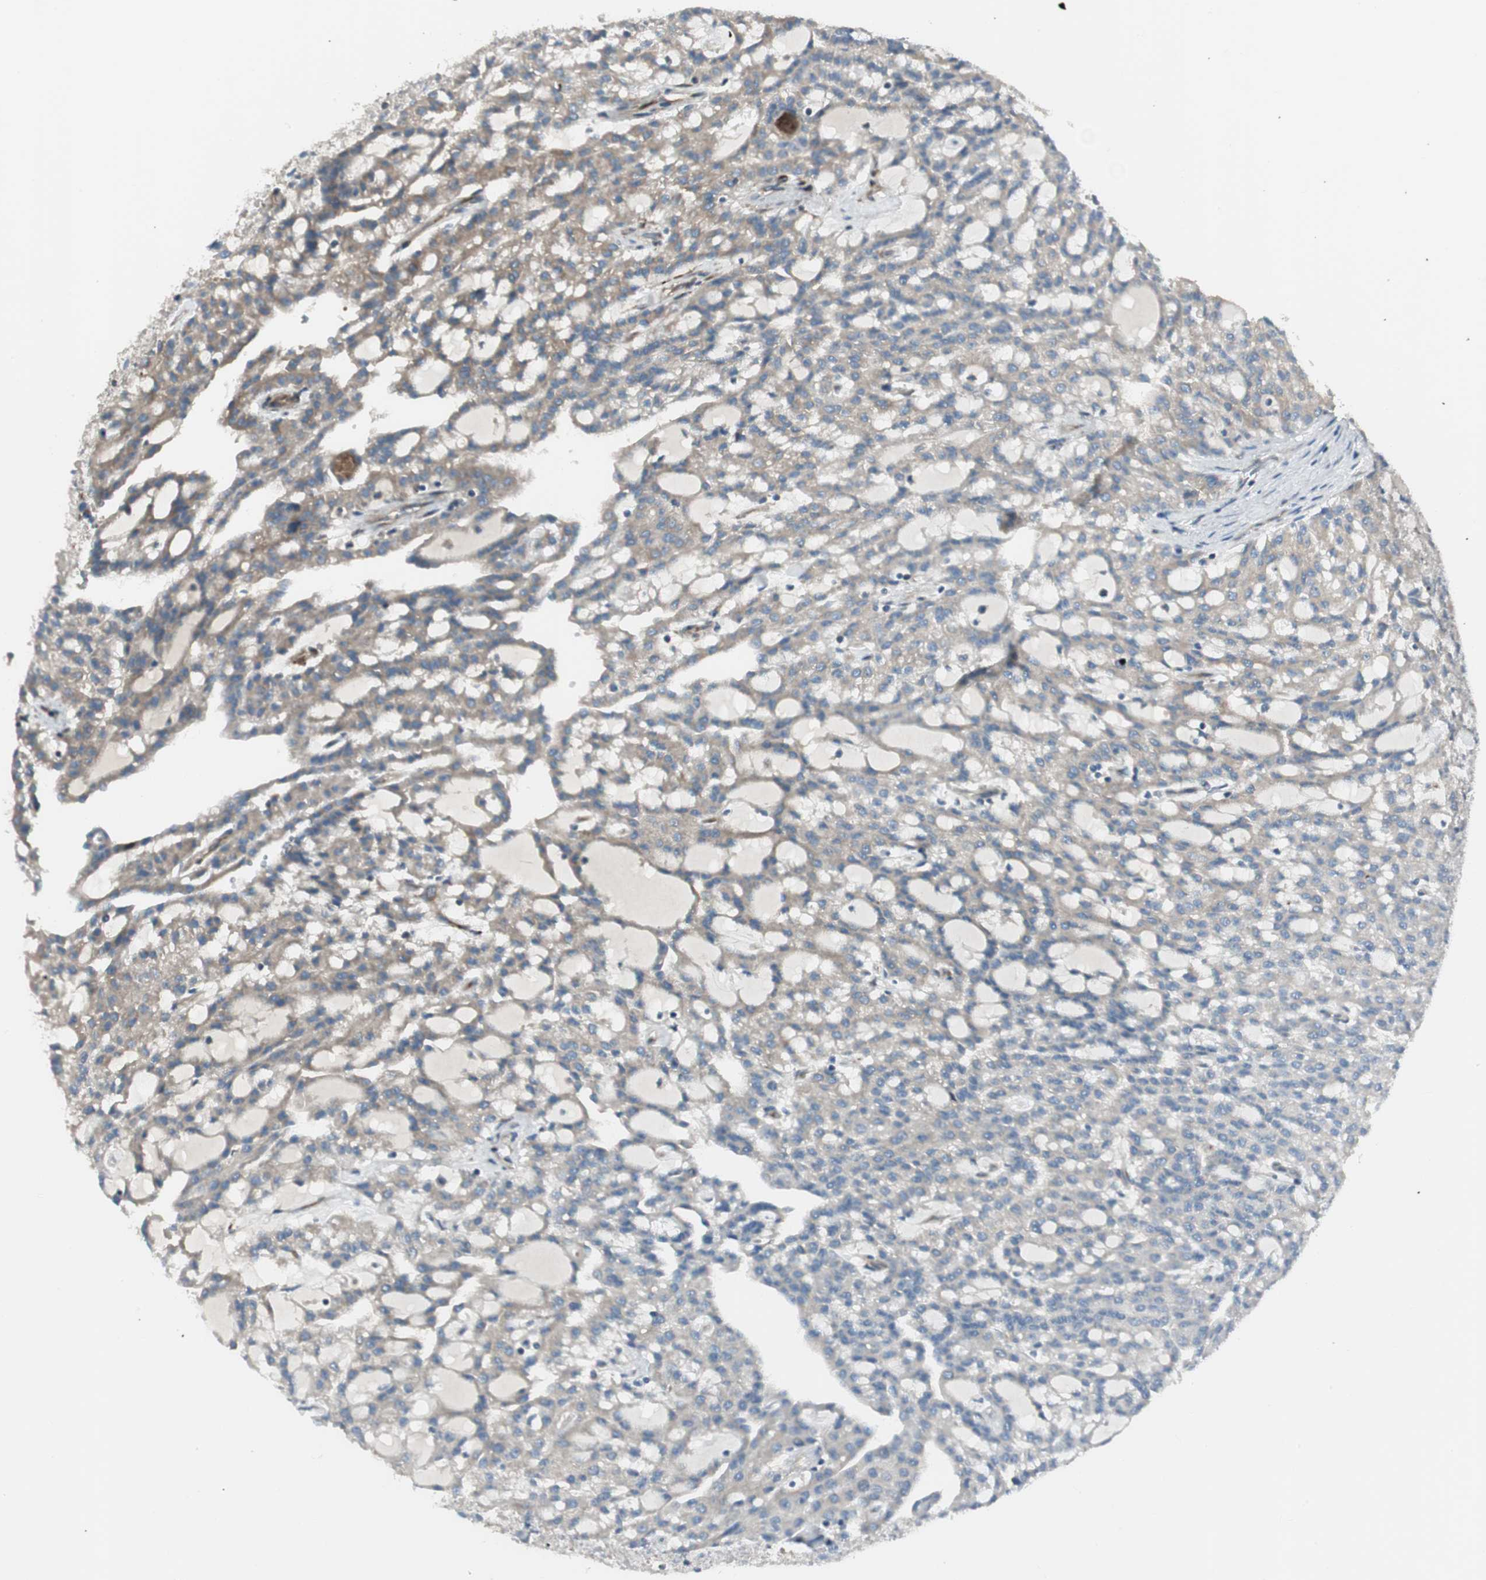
{"staining": {"intensity": "weak", "quantity": ">75%", "location": "cytoplasmic/membranous"}, "tissue": "renal cancer", "cell_type": "Tumor cells", "image_type": "cancer", "snomed": [{"axis": "morphology", "description": "Adenocarcinoma, NOS"}, {"axis": "topography", "description": "Kidney"}], "caption": "The immunohistochemical stain shows weak cytoplasmic/membranous staining in tumor cells of adenocarcinoma (renal) tissue.", "gene": "PRKG1", "patient": {"sex": "male", "age": 63}}